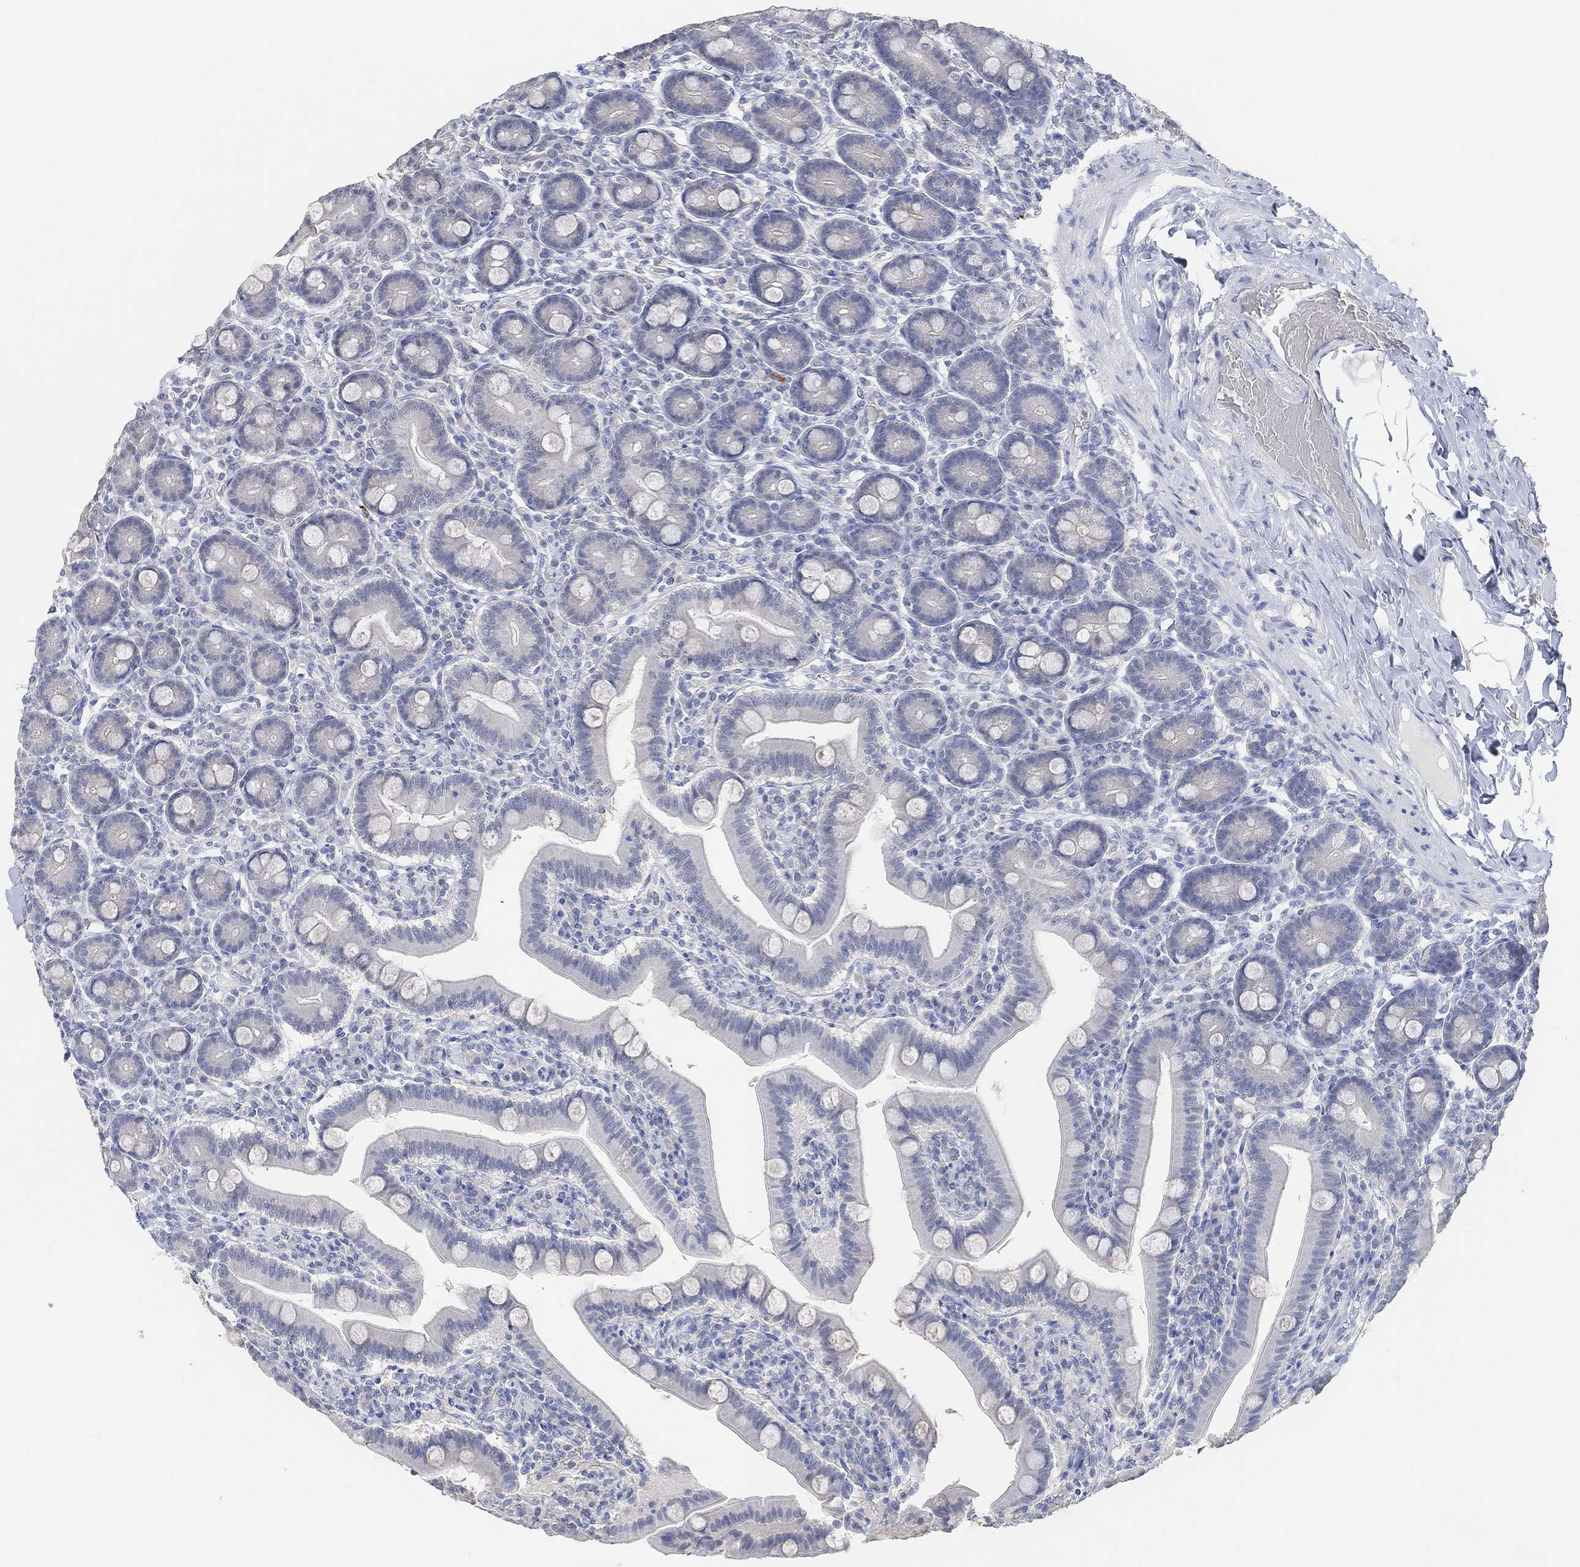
{"staining": {"intensity": "negative", "quantity": "none", "location": "none"}, "tissue": "small intestine", "cell_type": "Glandular cells", "image_type": "normal", "snomed": [{"axis": "morphology", "description": "Normal tissue, NOS"}, {"axis": "topography", "description": "Small intestine"}], "caption": "Micrograph shows no significant protein expression in glandular cells of unremarkable small intestine.", "gene": "MUC1", "patient": {"sex": "male", "age": 66}}